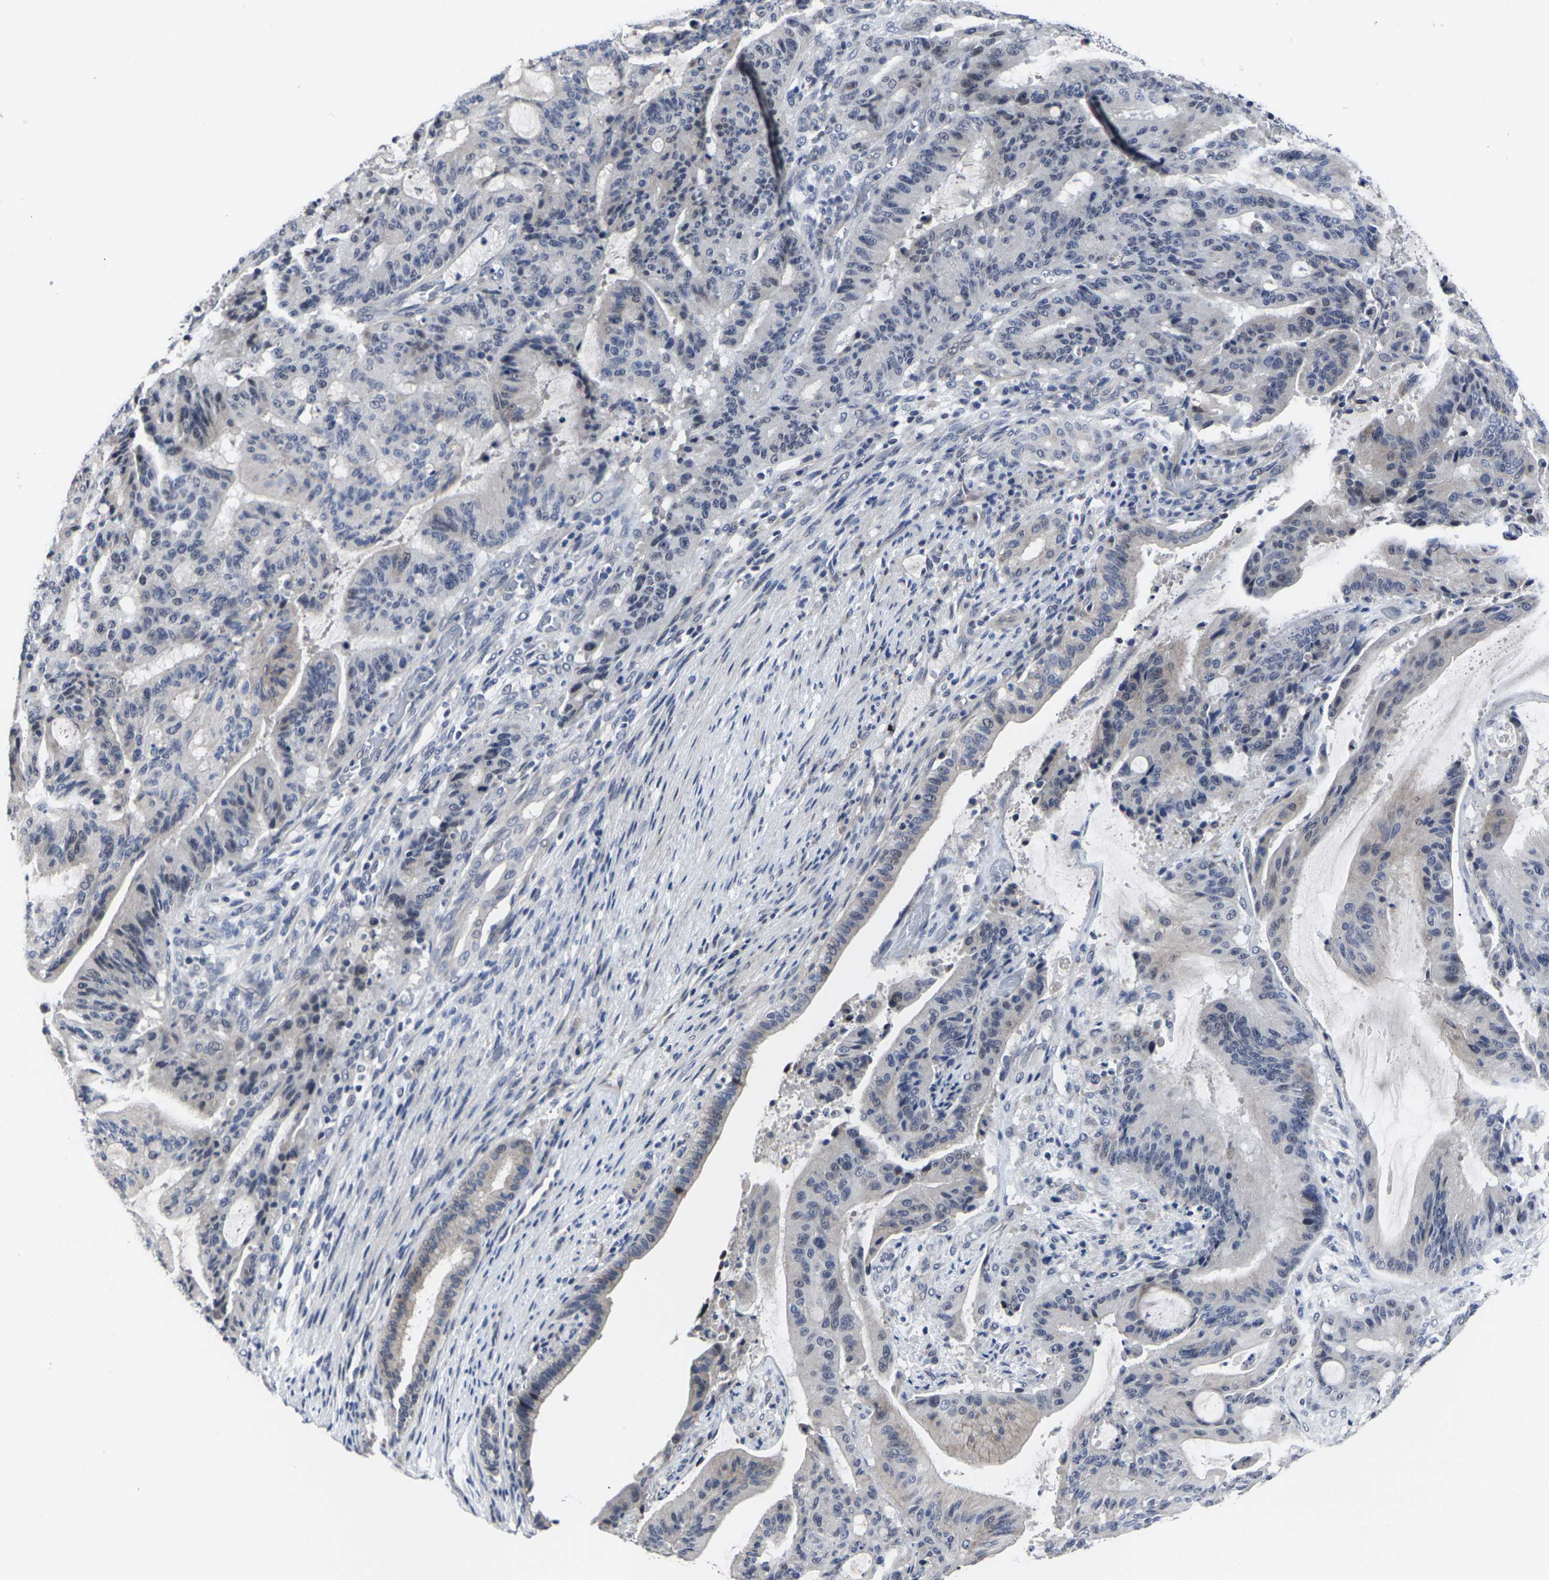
{"staining": {"intensity": "weak", "quantity": "<25%", "location": "cytoplasmic/membranous"}, "tissue": "liver cancer", "cell_type": "Tumor cells", "image_type": "cancer", "snomed": [{"axis": "morphology", "description": "Cholangiocarcinoma"}, {"axis": "topography", "description": "Liver"}], "caption": "IHC of human liver cancer (cholangiocarcinoma) demonstrates no positivity in tumor cells. (DAB (3,3'-diaminobenzidine) immunohistochemistry with hematoxylin counter stain).", "gene": "MSANTD4", "patient": {"sex": "female", "age": 73}}